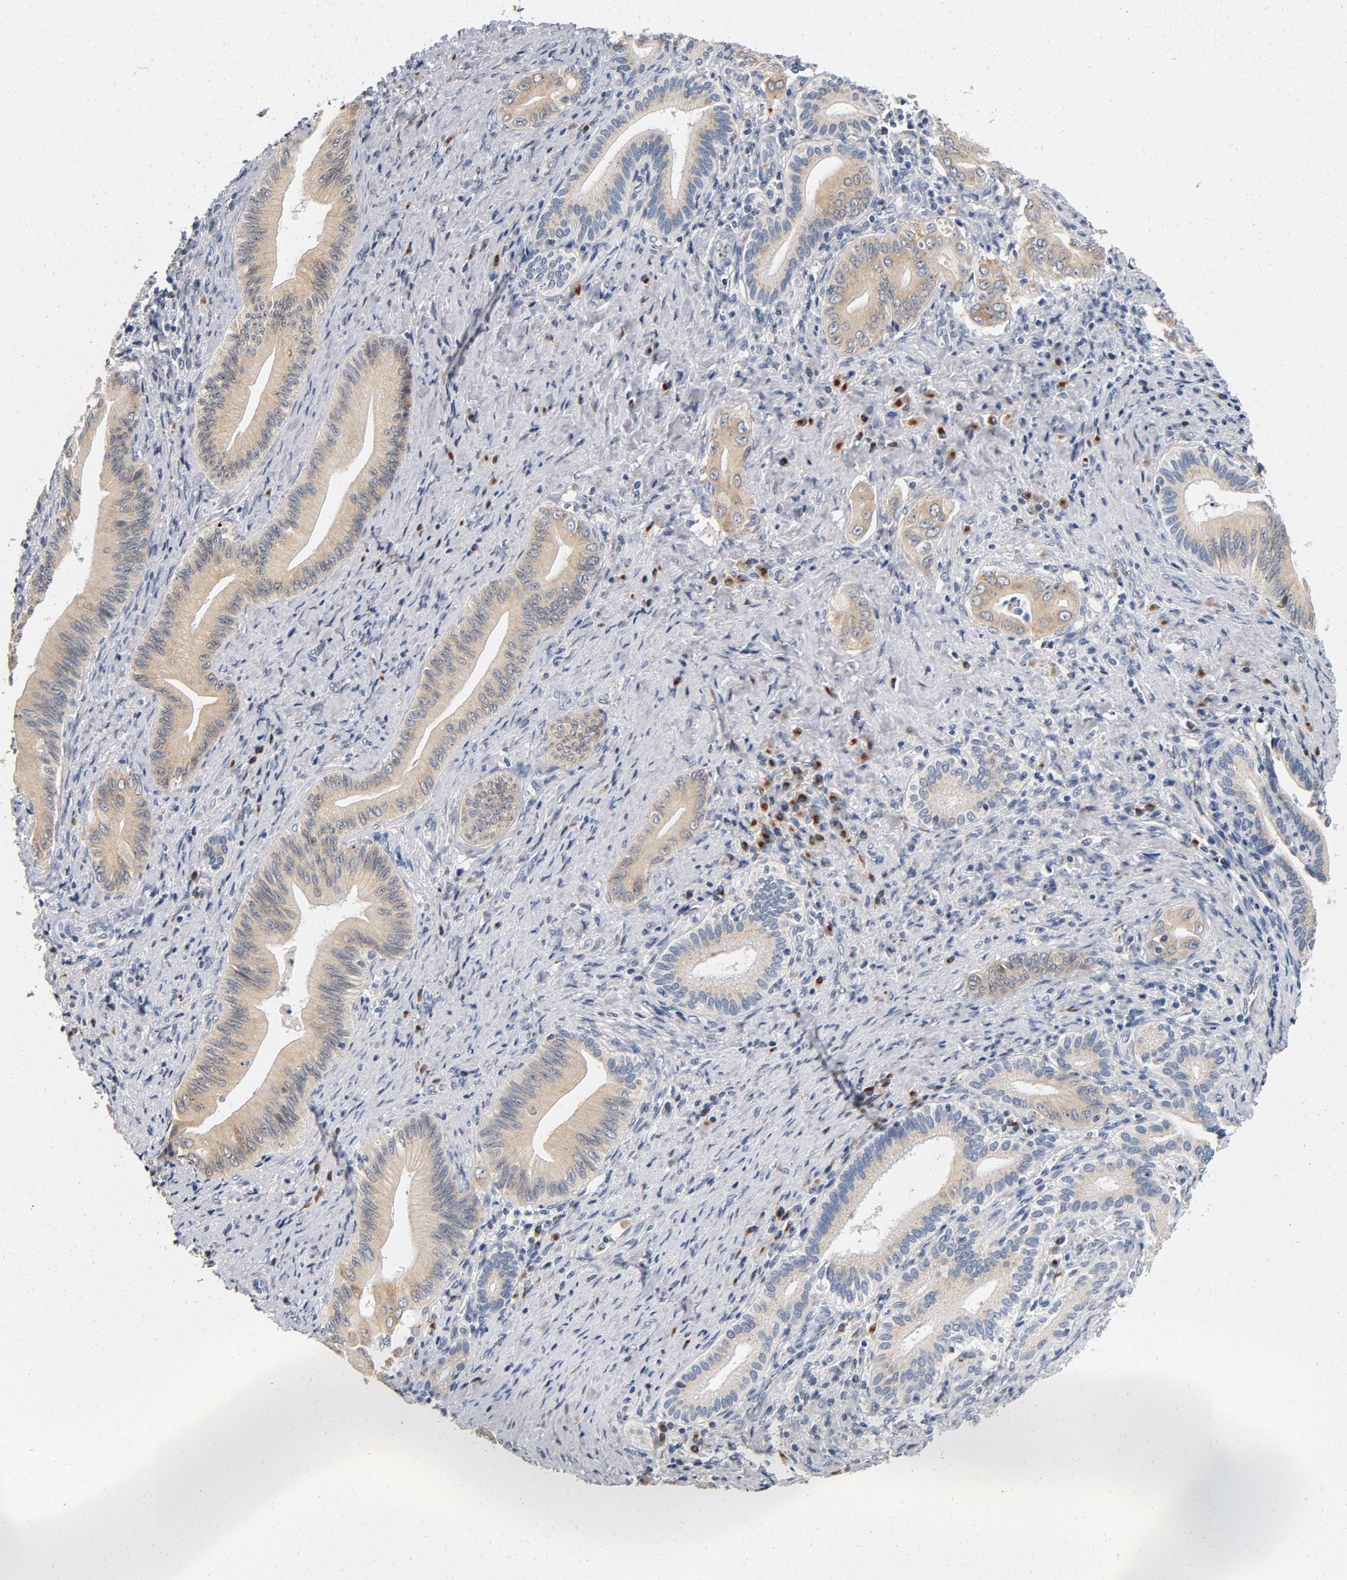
{"staining": {"intensity": "weak", "quantity": ">75%", "location": "cytoplasmic/membranous"}, "tissue": "liver cancer", "cell_type": "Tumor cells", "image_type": "cancer", "snomed": [{"axis": "morphology", "description": "Cholangiocarcinoma"}, {"axis": "topography", "description": "Liver"}], "caption": "DAB immunohistochemical staining of human liver cancer (cholangiocarcinoma) shows weak cytoplasmic/membranous protein staining in approximately >75% of tumor cells.", "gene": "LMAN2", "patient": {"sex": "male", "age": 58}}